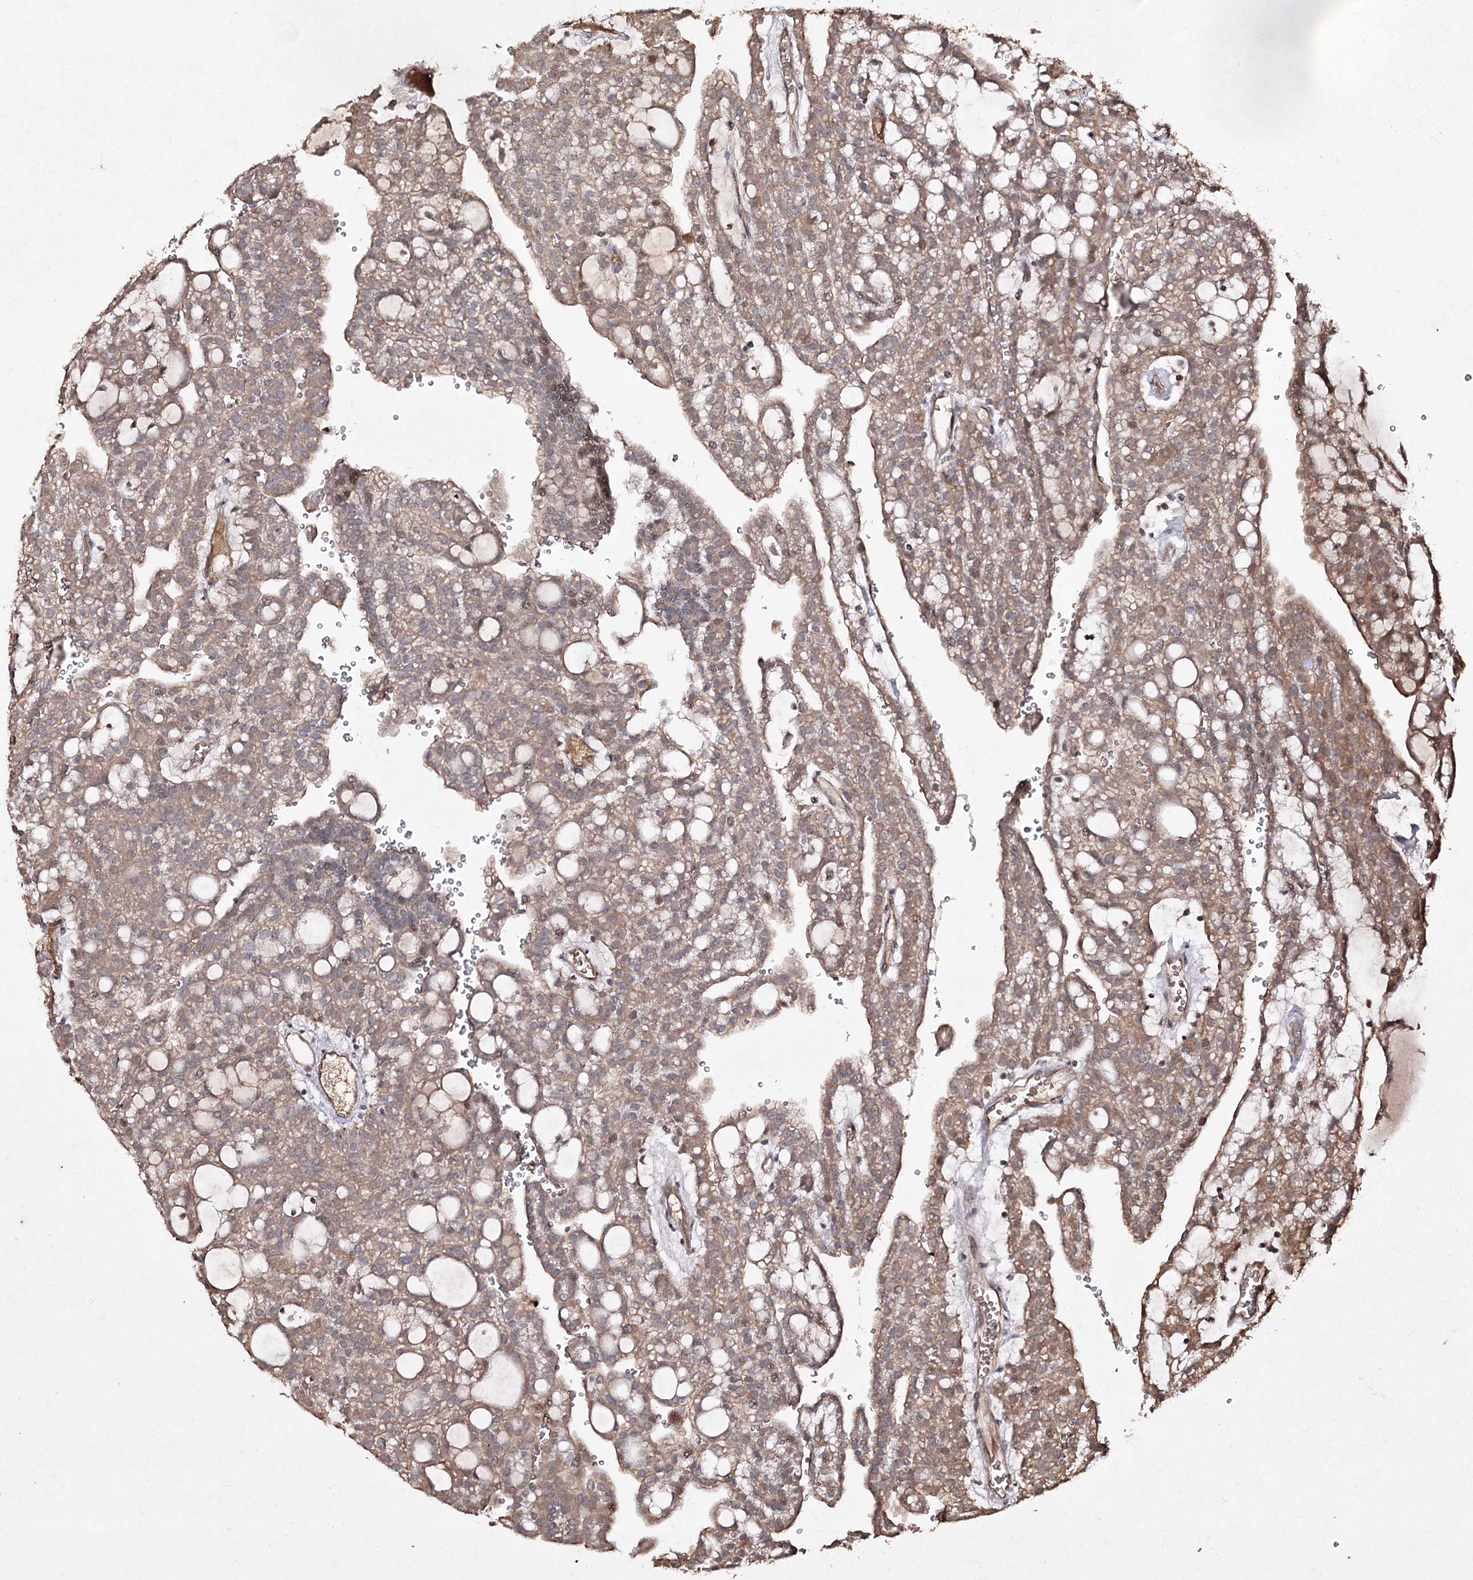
{"staining": {"intensity": "moderate", "quantity": ">75%", "location": "cytoplasmic/membranous"}, "tissue": "renal cancer", "cell_type": "Tumor cells", "image_type": "cancer", "snomed": [{"axis": "morphology", "description": "Adenocarcinoma, NOS"}, {"axis": "topography", "description": "Kidney"}], "caption": "Renal cancer stained for a protein reveals moderate cytoplasmic/membranous positivity in tumor cells.", "gene": "FANCL", "patient": {"sex": "male", "age": 63}}